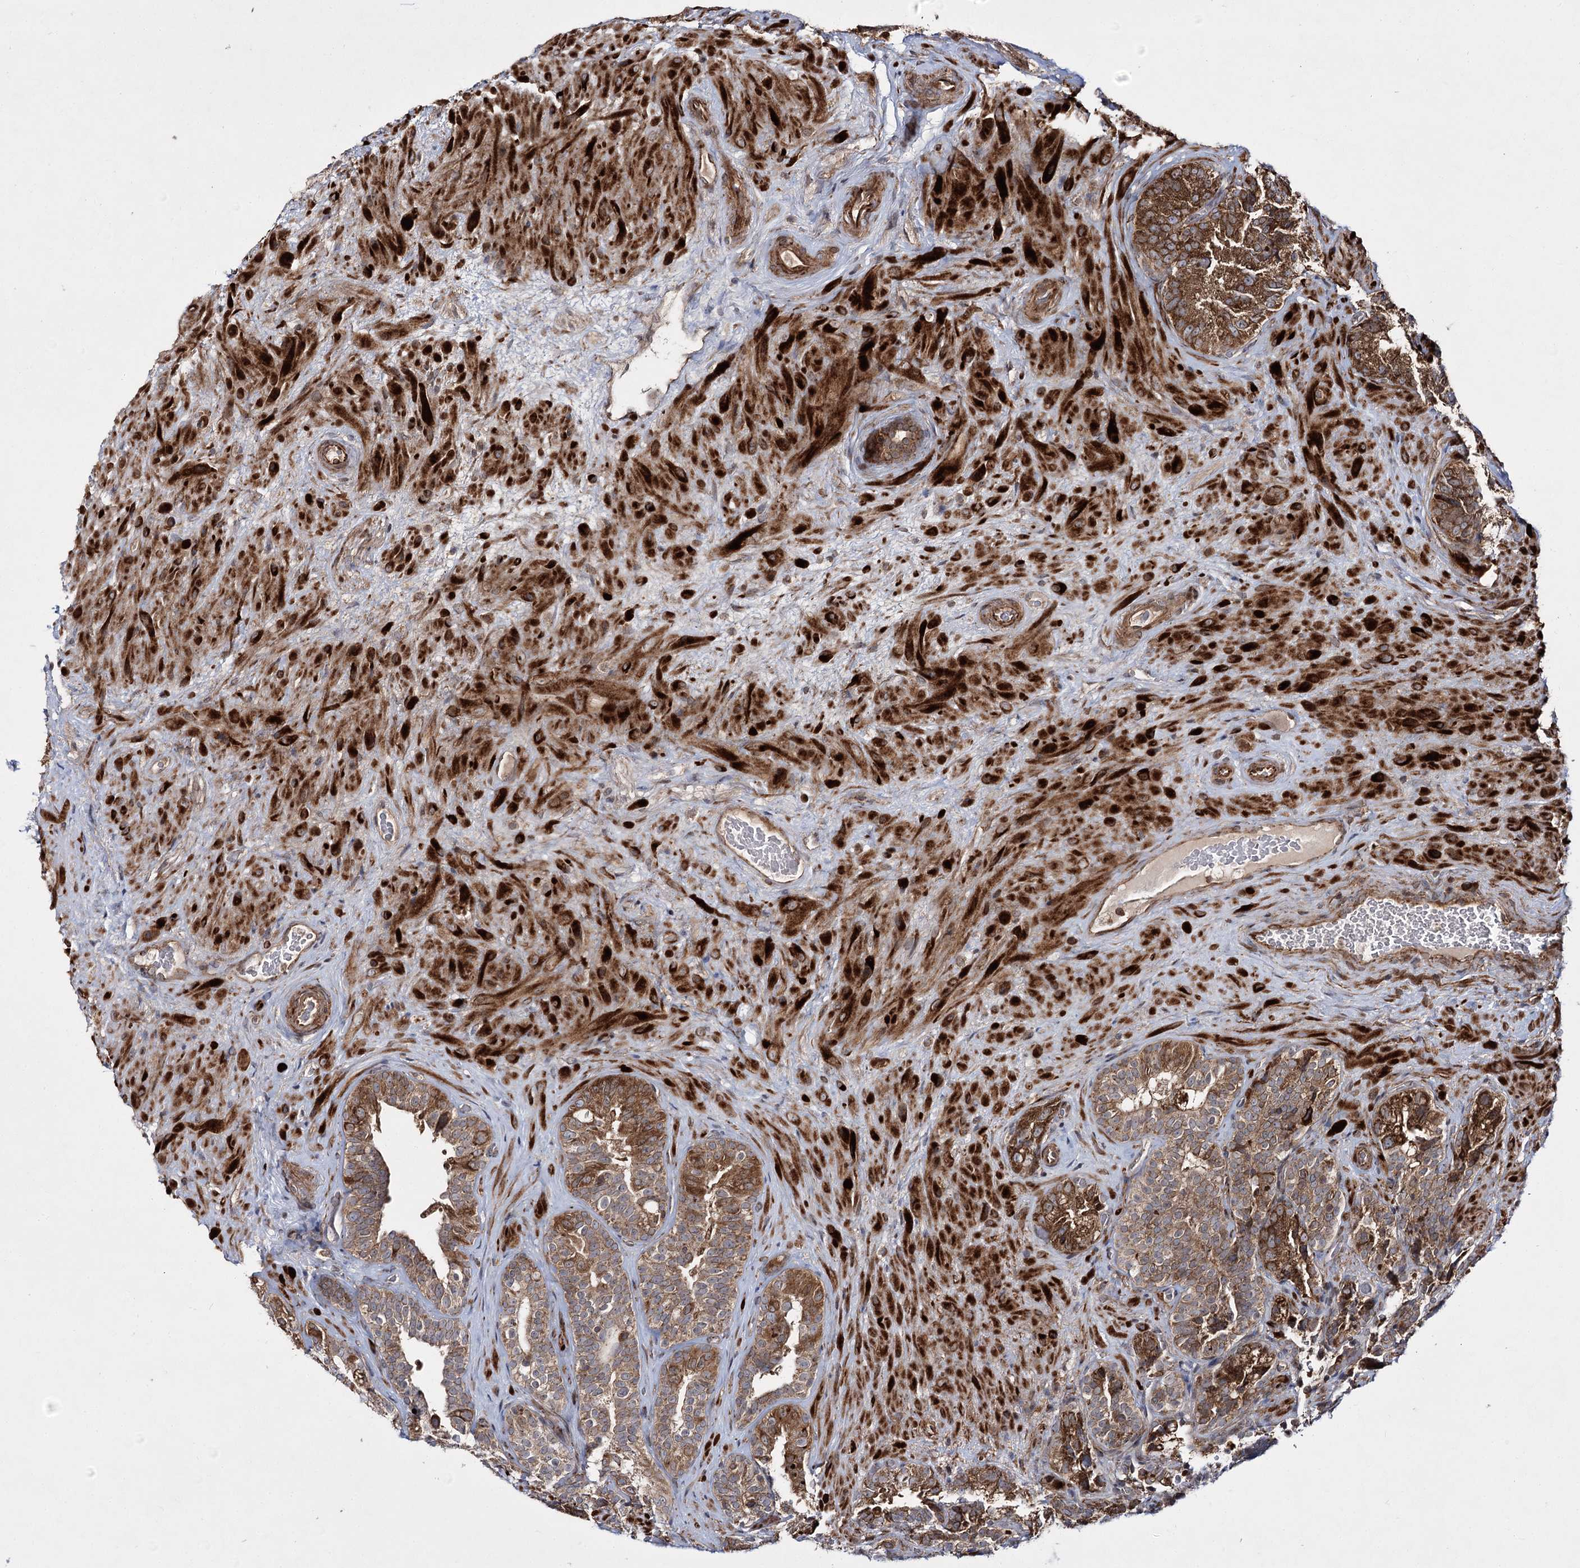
{"staining": {"intensity": "moderate", "quantity": ">75%", "location": "cytoplasmic/membranous"}, "tissue": "seminal vesicle", "cell_type": "Glandular cells", "image_type": "normal", "snomed": [{"axis": "morphology", "description": "Normal tissue, NOS"}, {"axis": "topography", "description": "Seminal veicle"}, {"axis": "topography", "description": "Peripheral nerve tissue"}], "caption": "Moderate cytoplasmic/membranous positivity is appreciated in approximately >75% of glandular cells in benign seminal vesicle.", "gene": "HECTD2", "patient": {"sex": "male", "age": 67}}